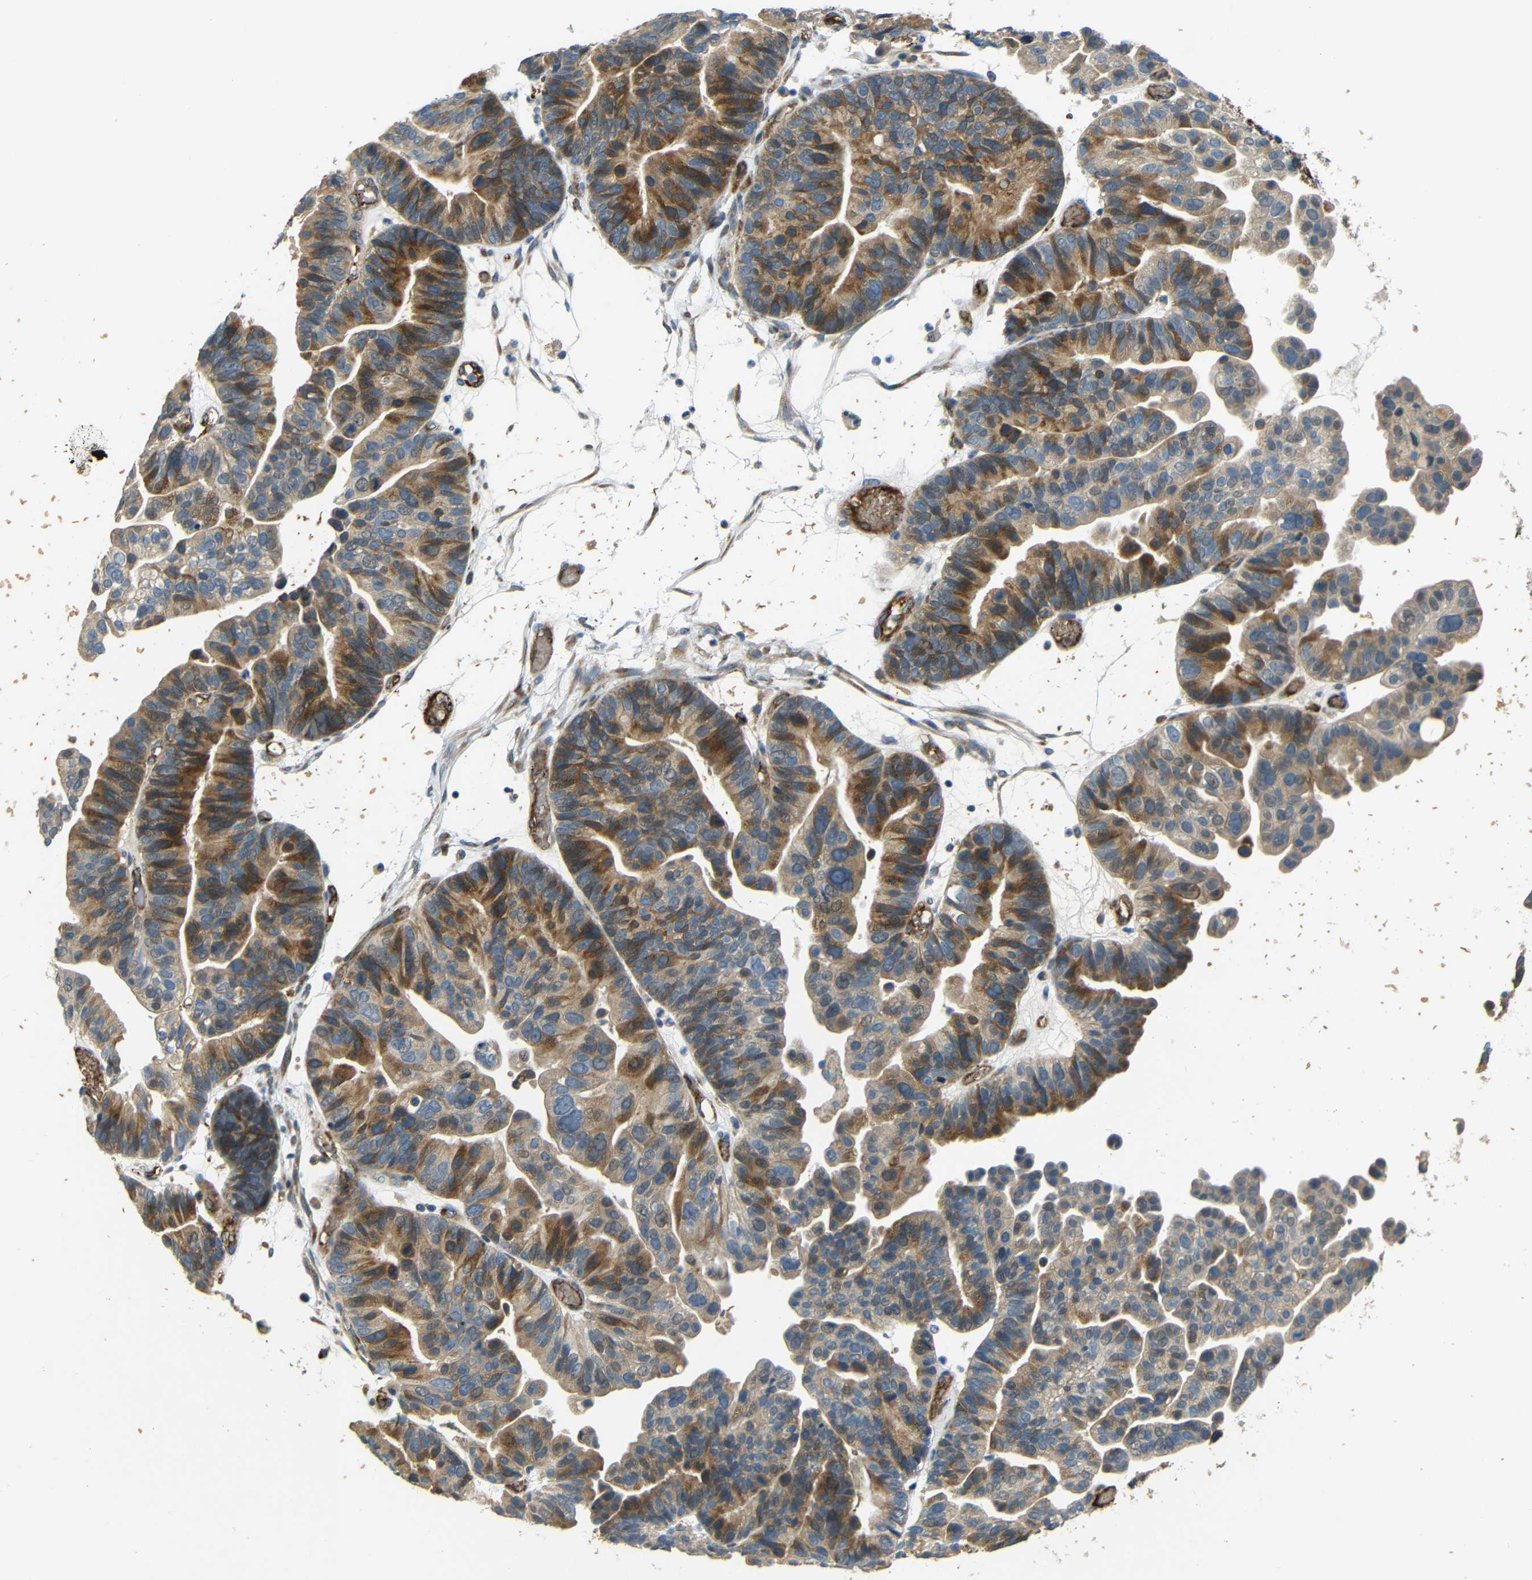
{"staining": {"intensity": "moderate", "quantity": ">75%", "location": "cytoplasmic/membranous"}, "tissue": "ovarian cancer", "cell_type": "Tumor cells", "image_type": "cancer", "snomed": [{"axis": "morphology", "description": "Cystadenocarcinoma, serous, NOS"}, {"axis": "topography", "description": "Ovary"}], "caption": "This is an image of IHC staining of ovarian cancer, which shows moderate expression in the cytoplasmic/membranous of tumor cells.", "gene": "ATP7A", "patient": {"sex": "female", "age": 56}}